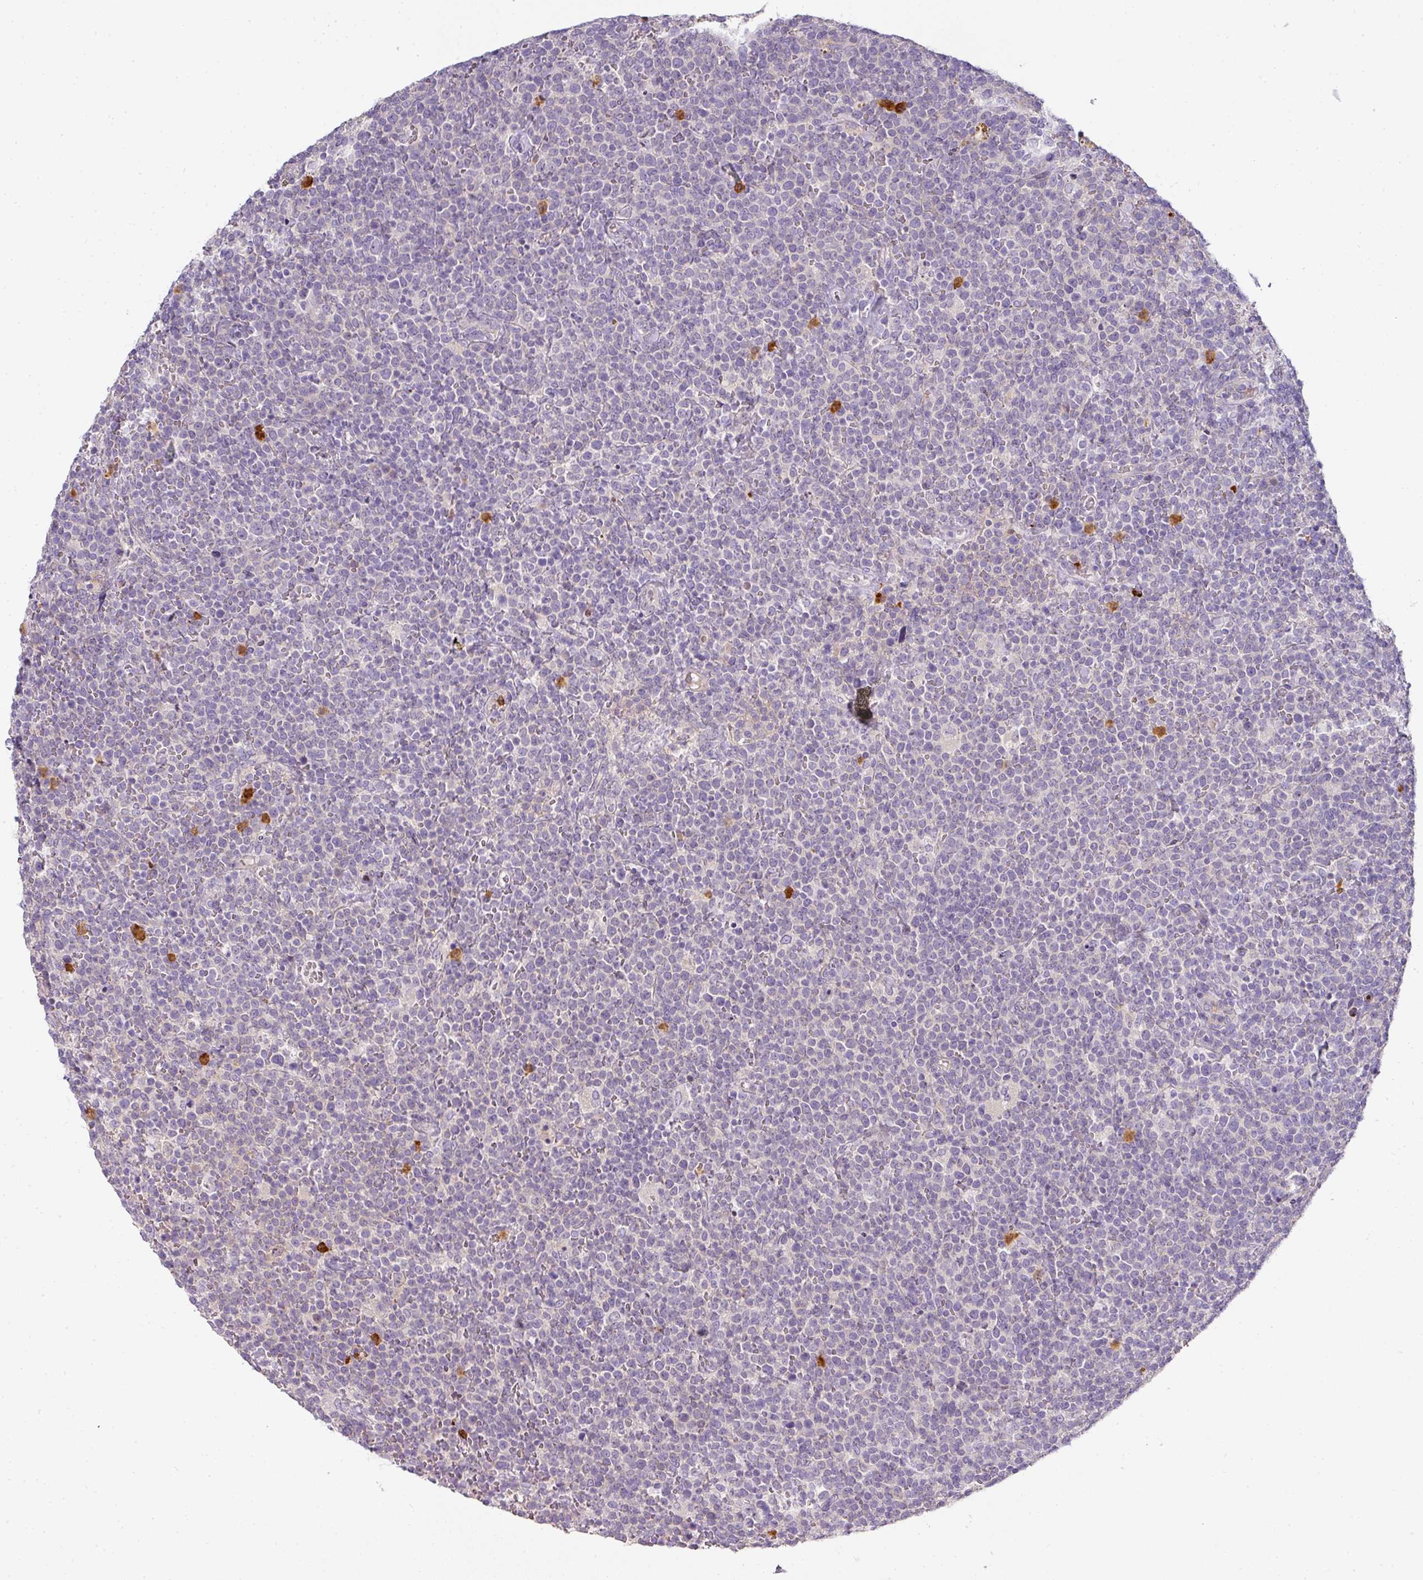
{"staining": {"intensity": "negative", "quantity": "none", "location": "none"}, "tissue": "lymphoma", "cell_type": "Tumor cells", "image_type": "cancer", "snomed": [{"axis": "morphology", "description": "Malignant lymphoma, non-Hodgkin's type, High grade"}, {"axis": "topography", "description": "Lymph node"}], "caption": "IHC micrograph of neoplastic tissue: human malignant lymphoma, non-Hodgkin's type (high-grade) stained with DAB shows no significant protein expression in tumor cells. (Stains: DAB immunohistochemistry with hematoxylin counter stain, Microscopy: brightfield microscopy at high magnification).", "gene": "HHEX", "patient": {"sex": "male", "age": 61}}